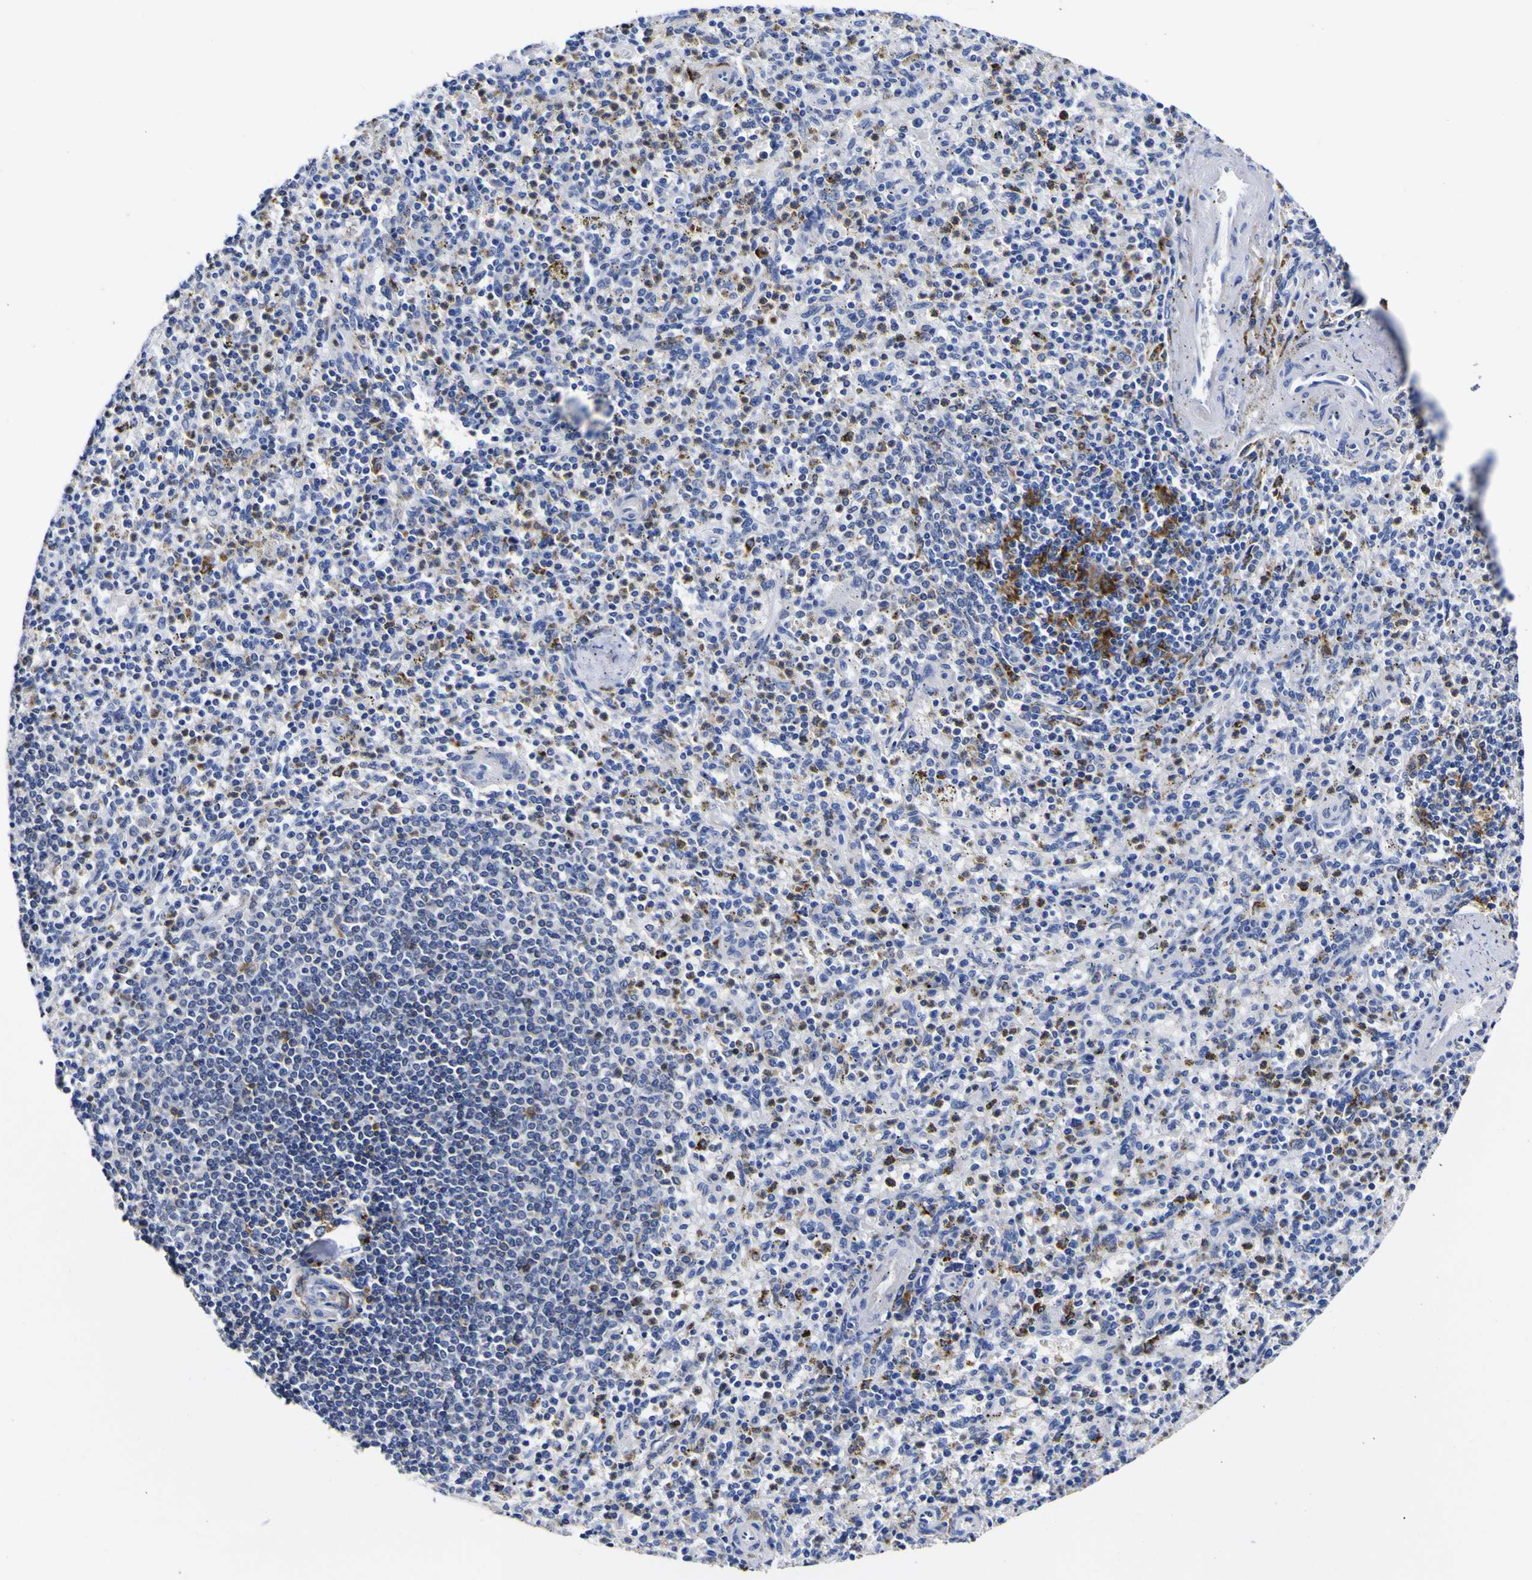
{"staining": {"intensity": "moderate", "quantity": "25%-75%", "location": "cytoplasmic/membranous"}, "tissue": "spleen", "cell_type": "Cells in red pulp", "image_type": "normal", "snomed": [{"axis": "morphology", "description": "Normal tissue, NOS"}, {"axis": "topography", "description": "Spleen"}], "caption": "DAB immunohistochemical staining of benign human spleen shows moderate cytoplasmic/membranous protein expression in about 25%-75% of cells in red pulp.", "gene": "HLA", "patient": {"sex": "male", "age": 72}}